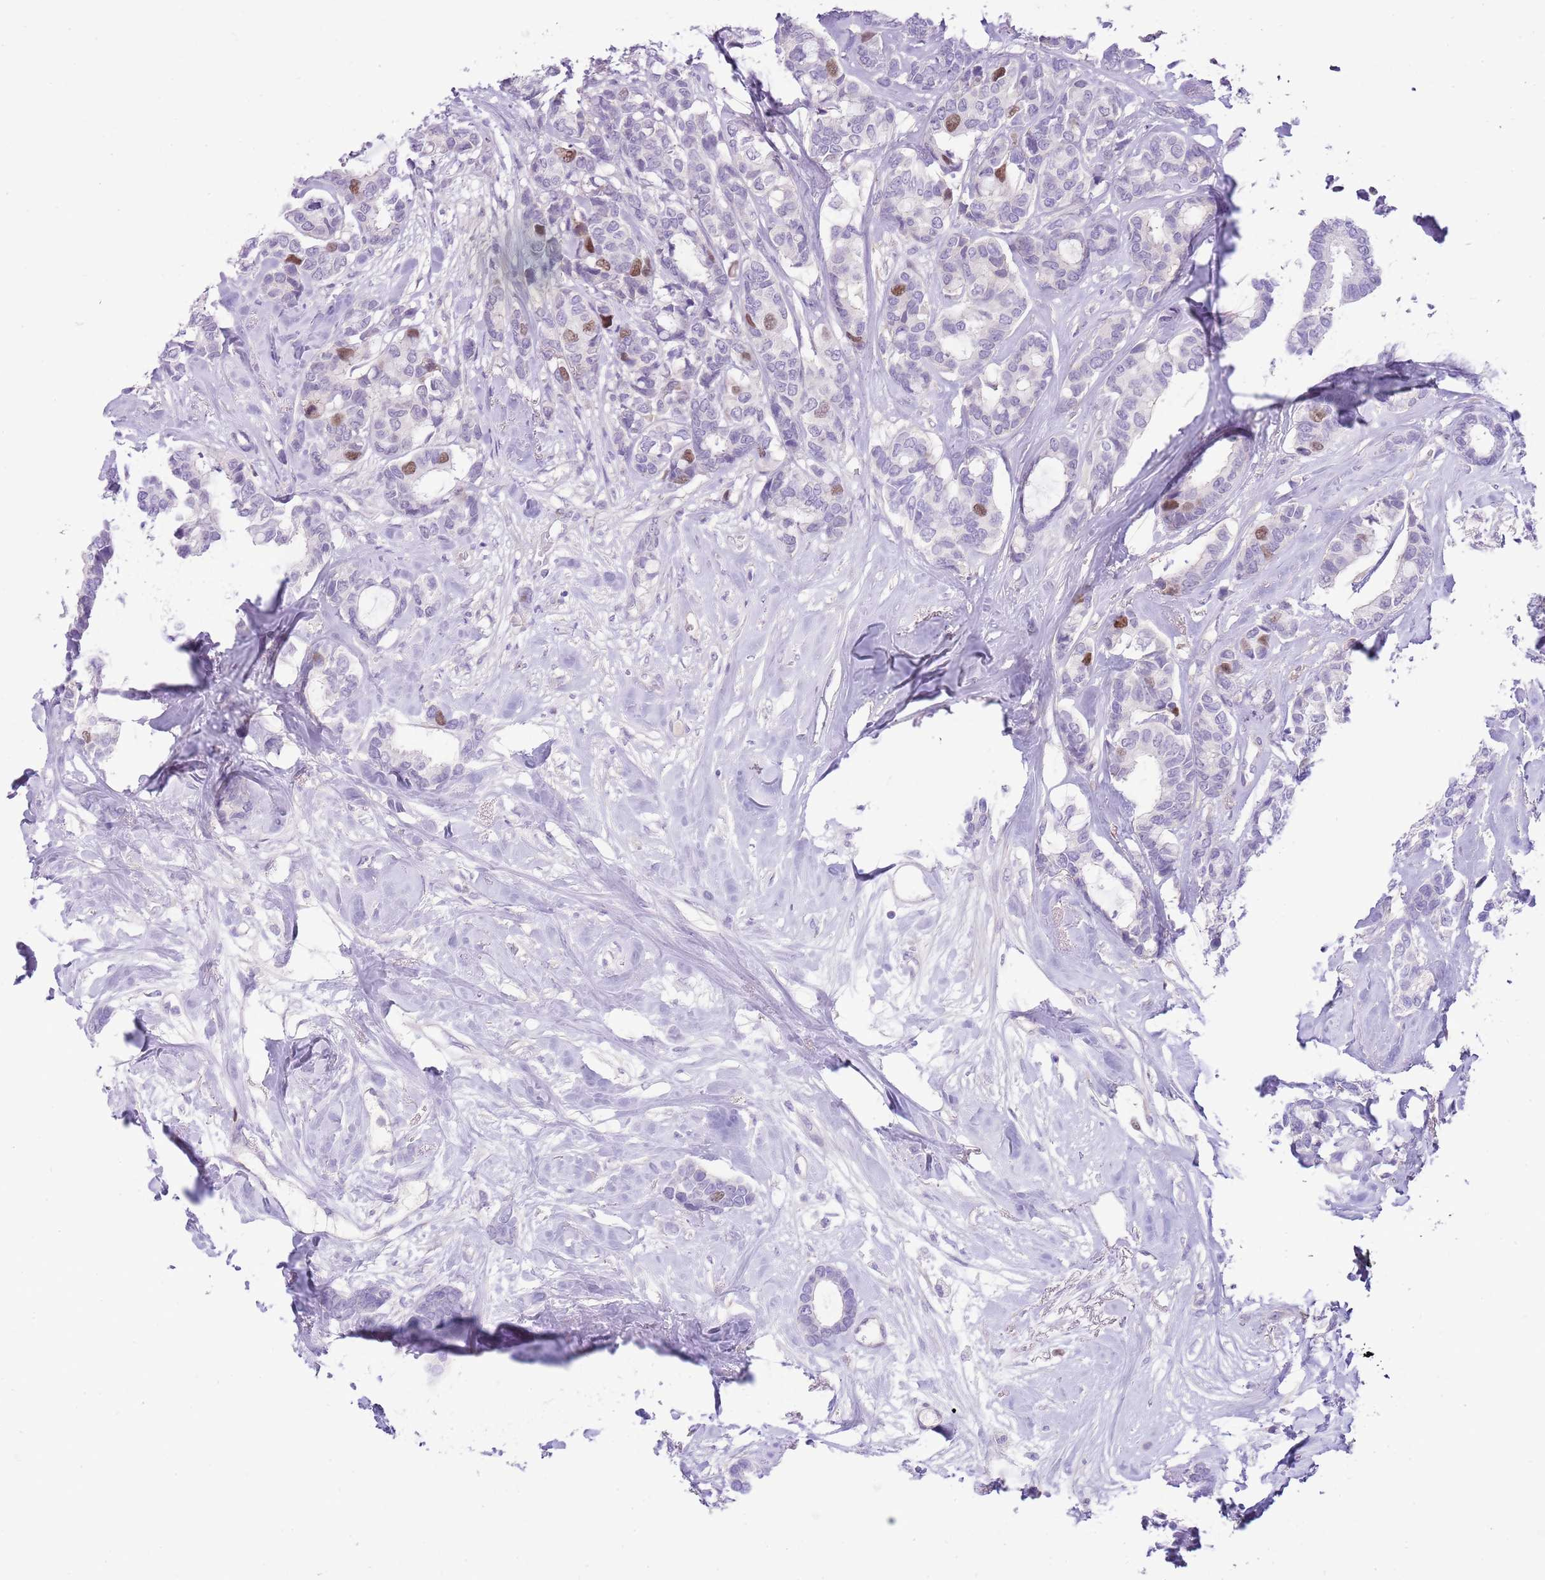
{"staining": {"intensity": "moderate", "quantity": "<25%", "location": "nuclear"}, "tissue": "breast cancer", "cell_type": "Tumor cells", "image_type": "cancer", "snomed": [{"axis": "morphology", "description": "Duct carcinoma"}, {"axis": "topography", "description": "Breast"}], "caption": "Immunohistochemical staining of human breast infiltrating ductal carcinoma shows moderate nuclear protein expression in about <25% of tumor cells.", "gene": "FBRSL1", "patient": {"sex": "female", "age": 87}}